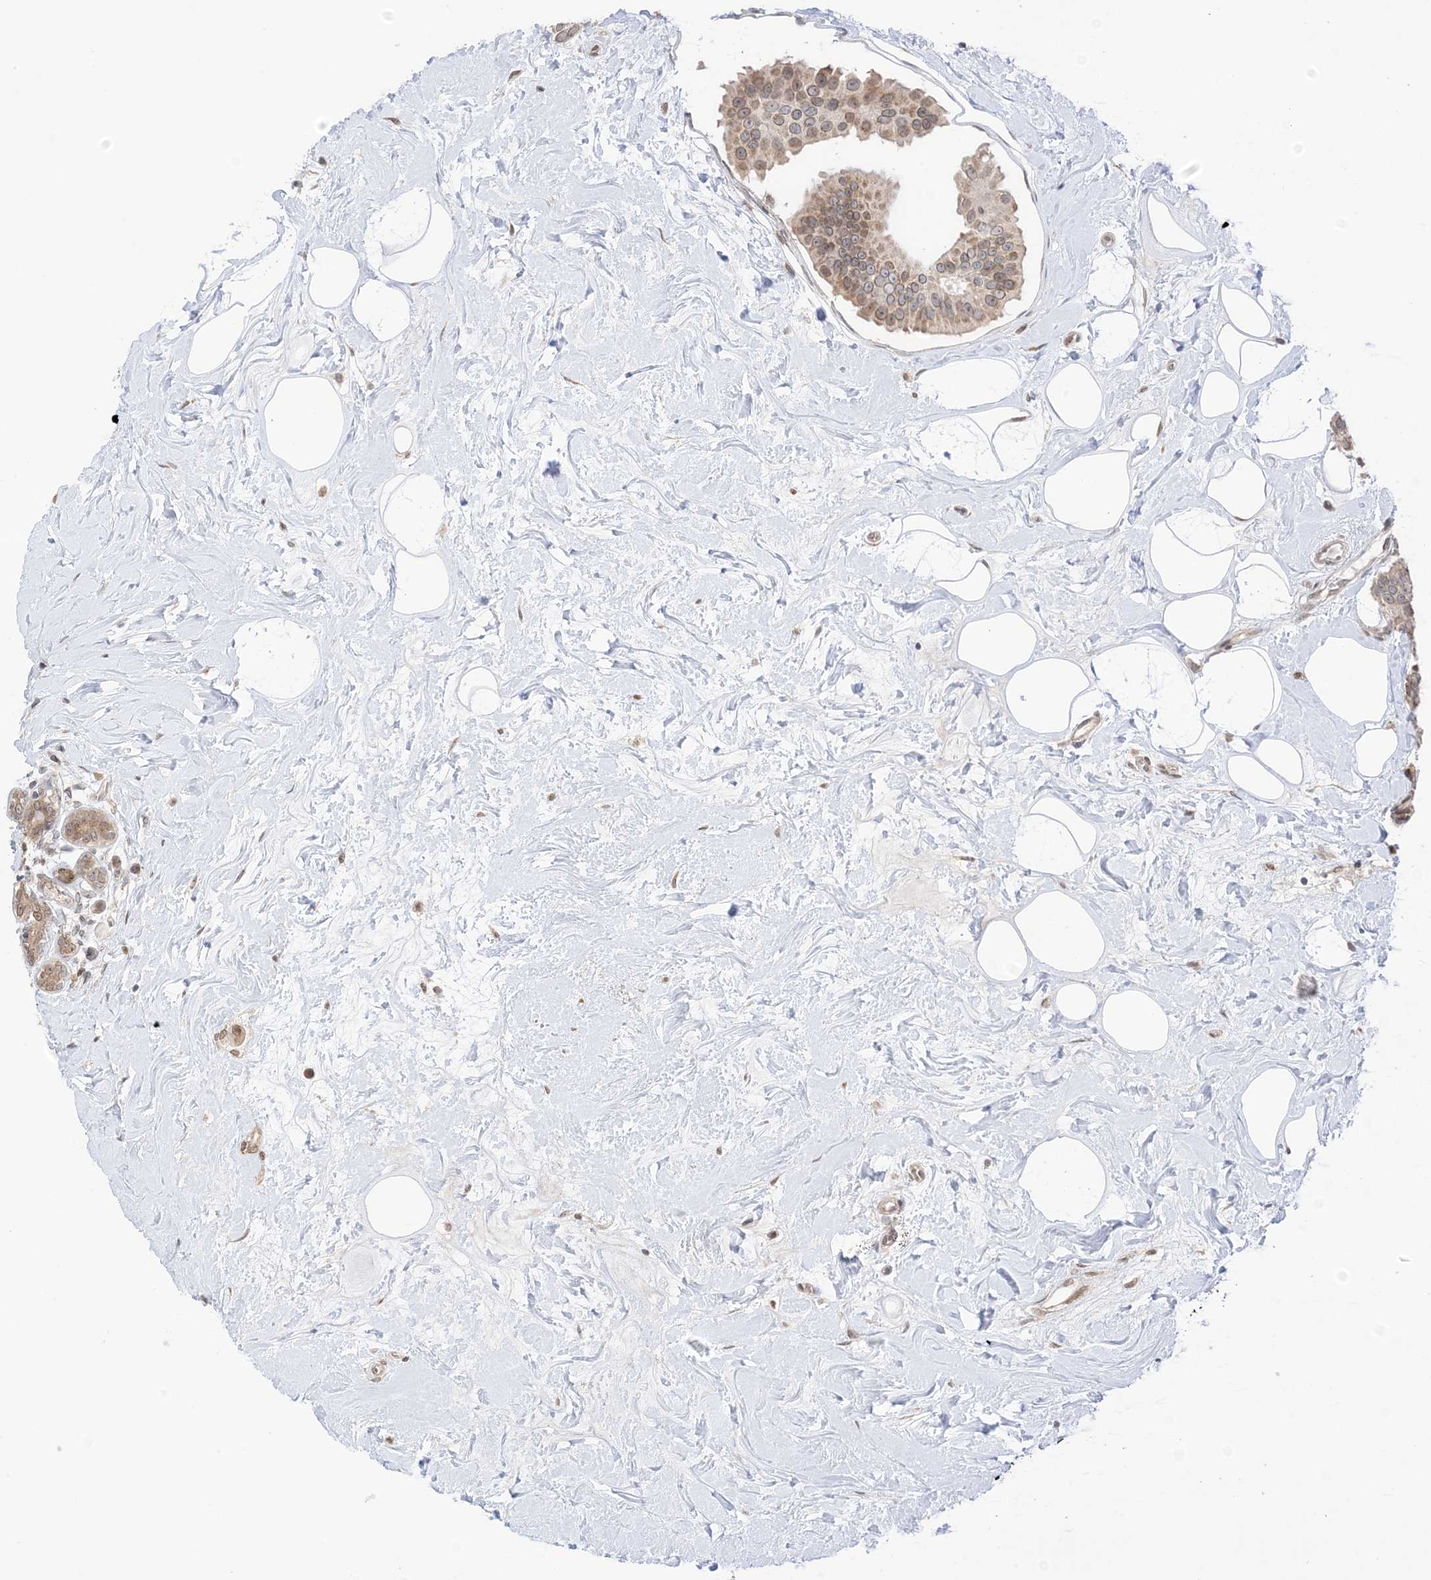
{"staining": {"intensity": "moderate", "quantity": ">75%", "location": "cytoplasmic/membranous,nuclear"}, "tissue": "breast cancer", "cell_type": "Tumor cells", "image_type": "cancer", "snomed": [{"axis": "morphology", "description": "Normal tissue, NOS"}, {"axis": "morphology", "description": "Duct carcinoma"}, {"axis": "topography", "description": "Breast"}], "caption": "Breast infiltrating ductal carcinoma tissue shows moderate cytoplasmic/membranous and nuclear positivity in about >75% of tumor cells (DAB (3,3'-diaminobenzidine) IHC with brightfield microscopy, high magnification).", "gene": "UBE2E2", "patient": {"sex": "female", "age": 39}}